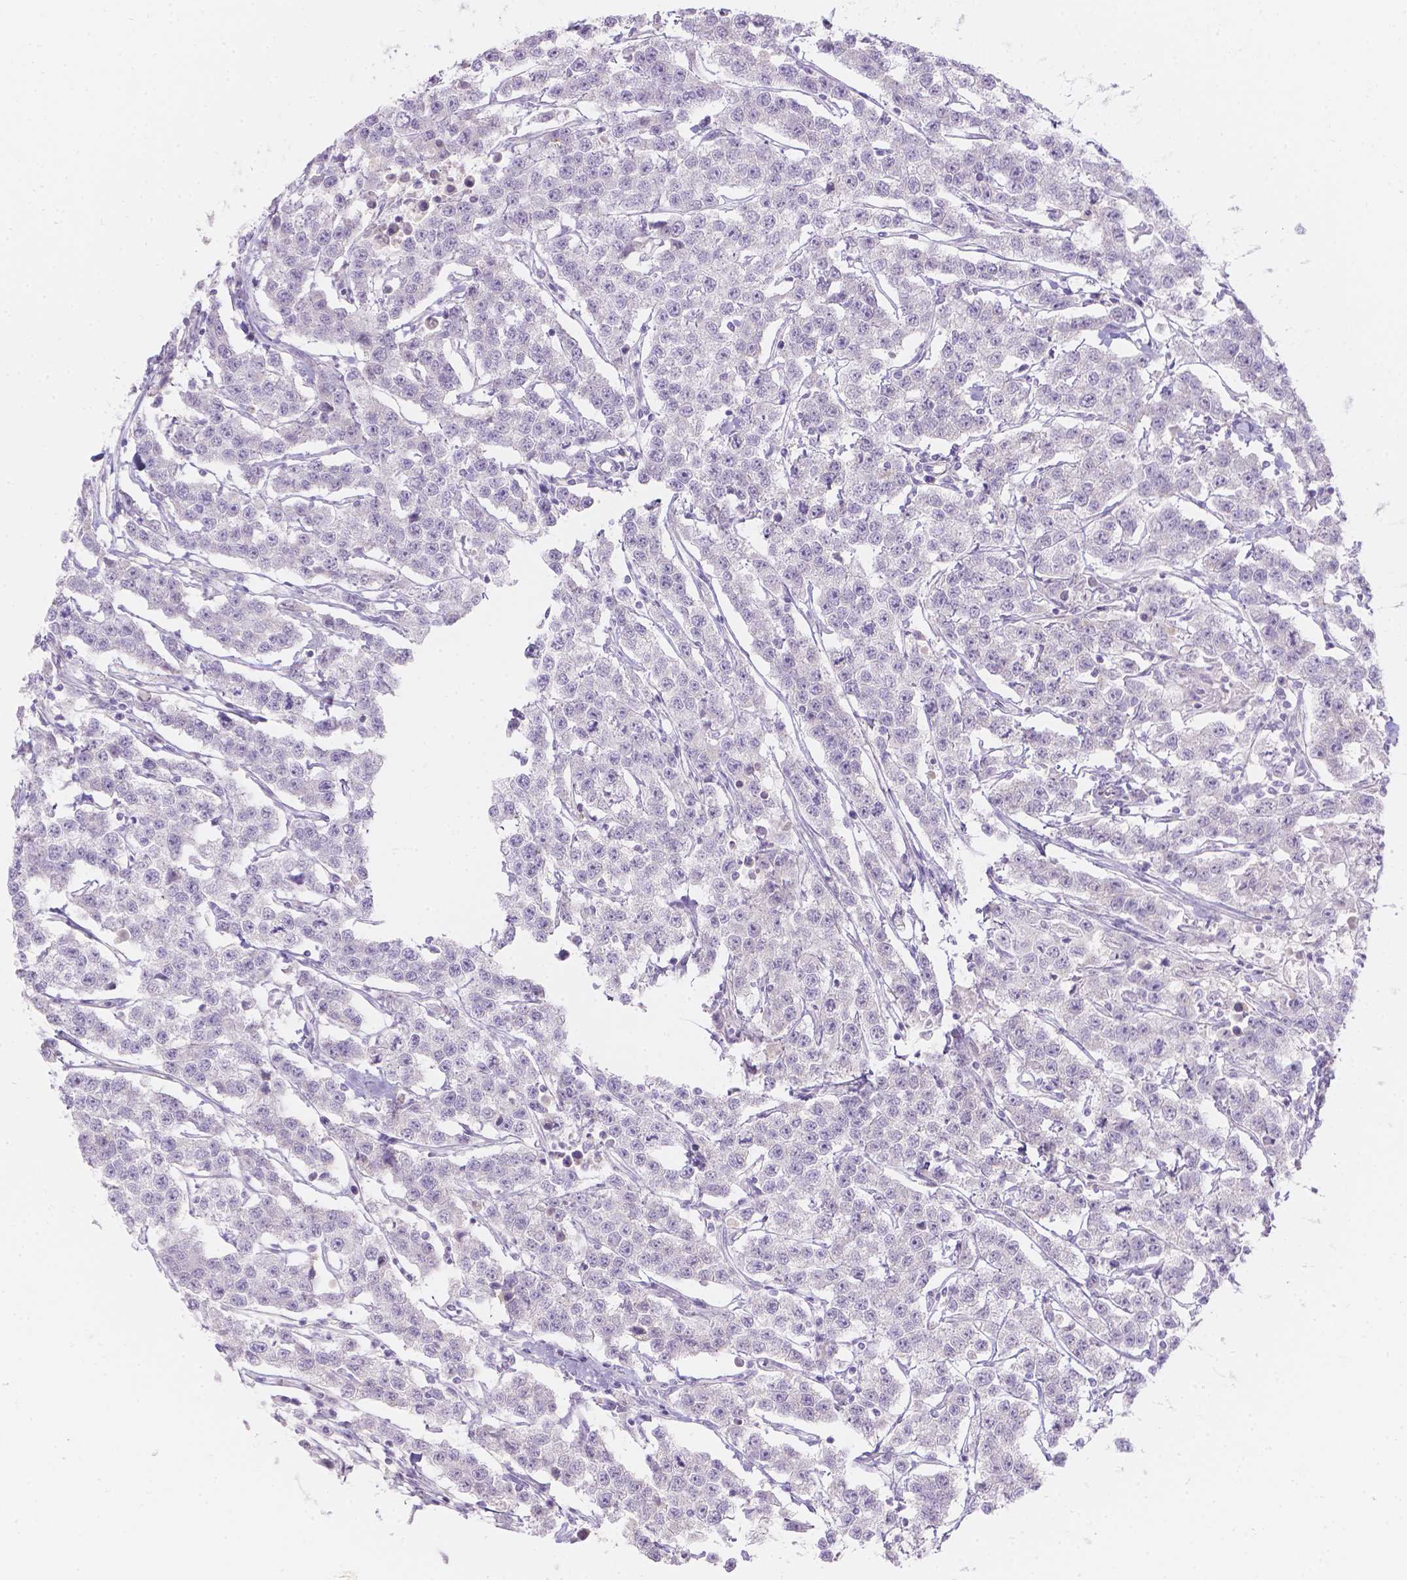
{"staining": {"intensity": "negative", "quantity": "none", "location": "none"}, "tissue": "testis cancer", "cell_type": "Tumor cells", "image_type": "cancer", "snomed": [{"axis": "morphology", "description": "Seminoma, NOS"}, {"axis": "topography", "description": "Testis"}], "caption": "DAB (3,3'-diaminobenzidine) immunohistochemical staining of testis cancer (seminoma) displays no significant expression in tumor cells.", "gene": "HTN3", "patient": {"sex": "male", "age": 59}}